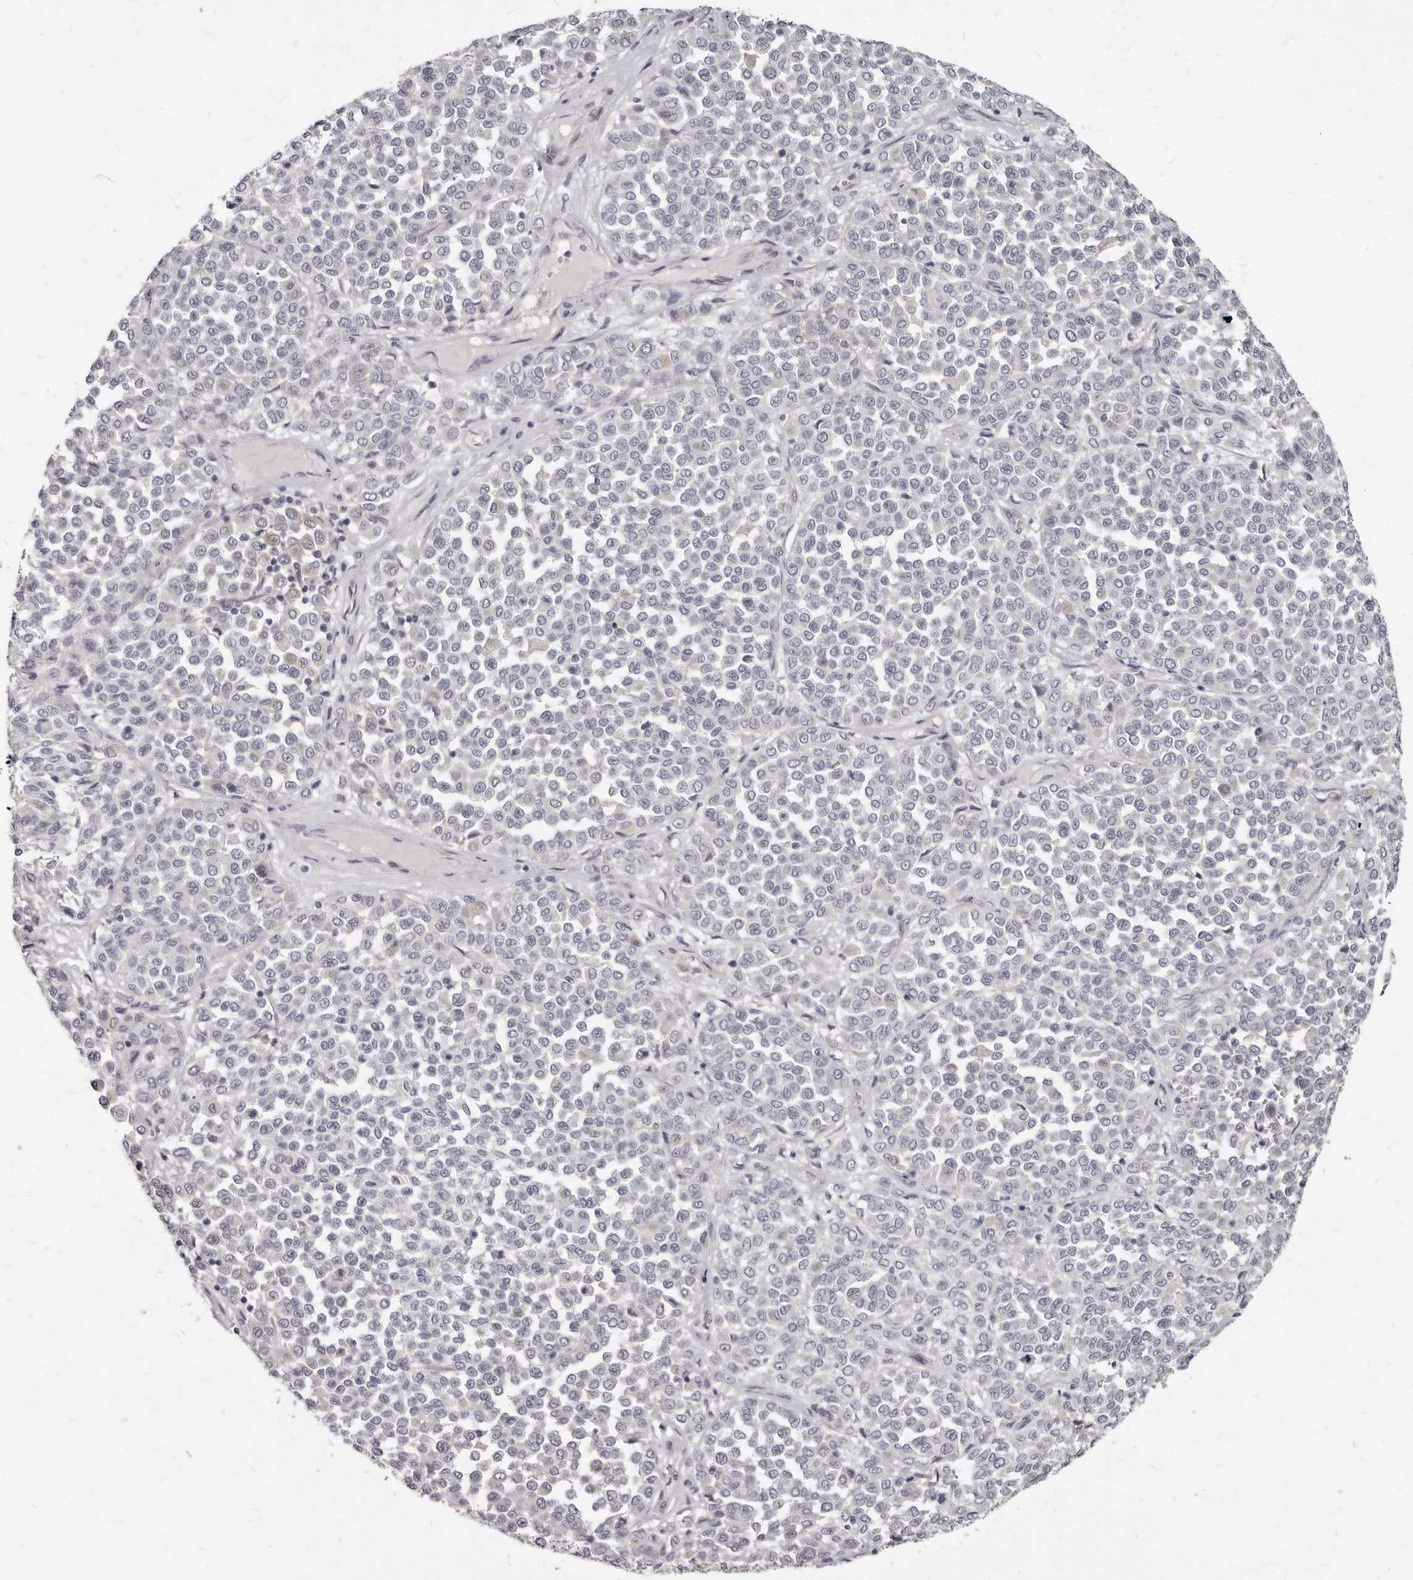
{"staining": {"intensity": "negative", "quantity": "none", "location": "none"}, "tissue": "melanoma", "cell_type": "Tumor cells", "image_type": "cancer", "snomed": [{"axis": "morphology", "description": "Malignant melanoma, Metastatic site"}, {"axis": "topography", "description": "Pancreas"}], "caption": "Photomicrograph shows no significant protein expression in tumor cells of malignant melanoma (metastatic site).", "gene": "MRGPRF", "patient": {"sex": "female", "age": 30}}